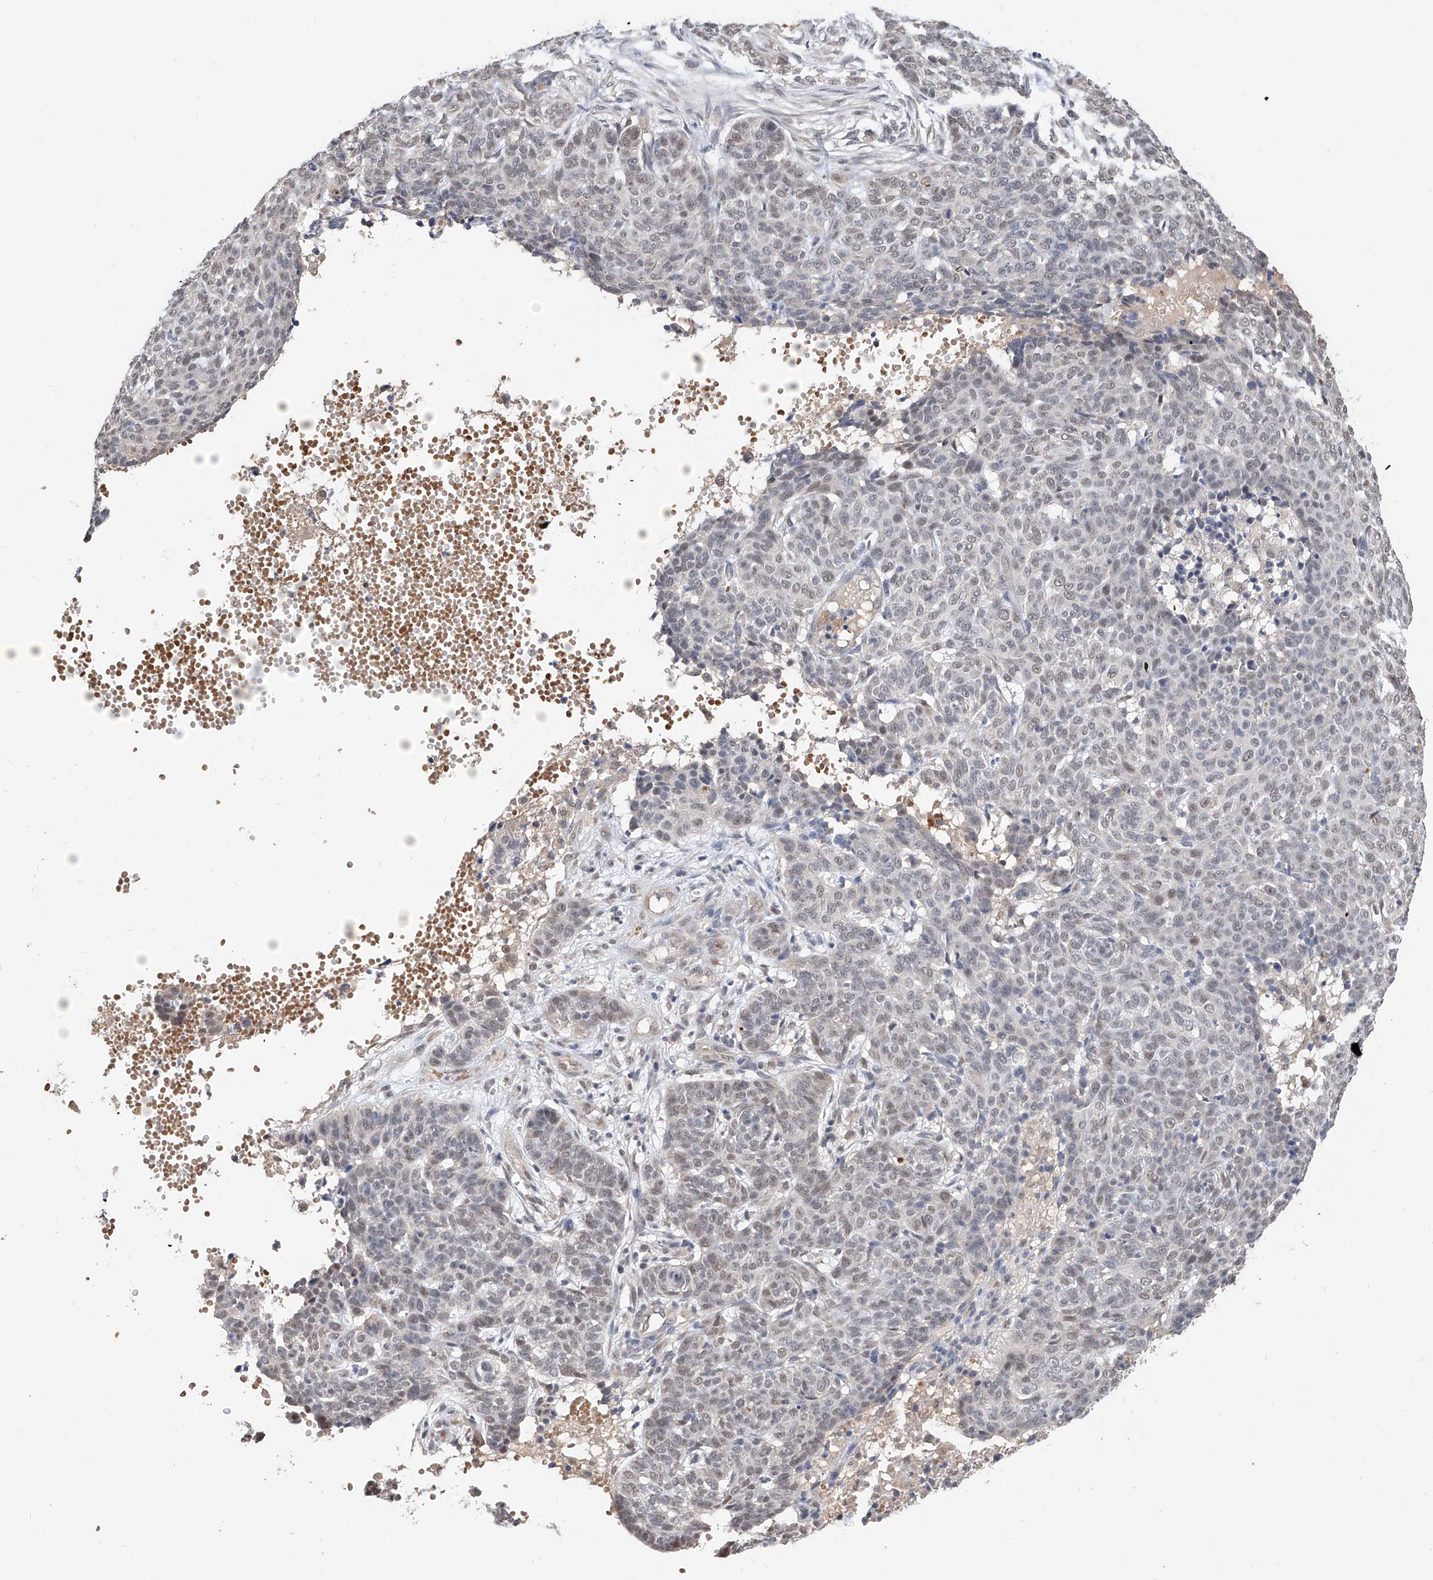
{"staining": {"intensity": "negative", "quantity": "none", "location": "none"}, "tissue": "skin cancer", "cell_type": "Tumor cells", "image_type": "cancer", "snomed": [{"axis": "morphology", "description": "Basal cell carcinoma"}, {"axis": "topography", "description": "Skin"}], "caption": "This is an immunohistochemistry micrograph of human basal cell carcinoma (skin). There is no expression in tumor cells.", "gene": "CARMIL3", "patient": {"sex": "male", "age": 85}}